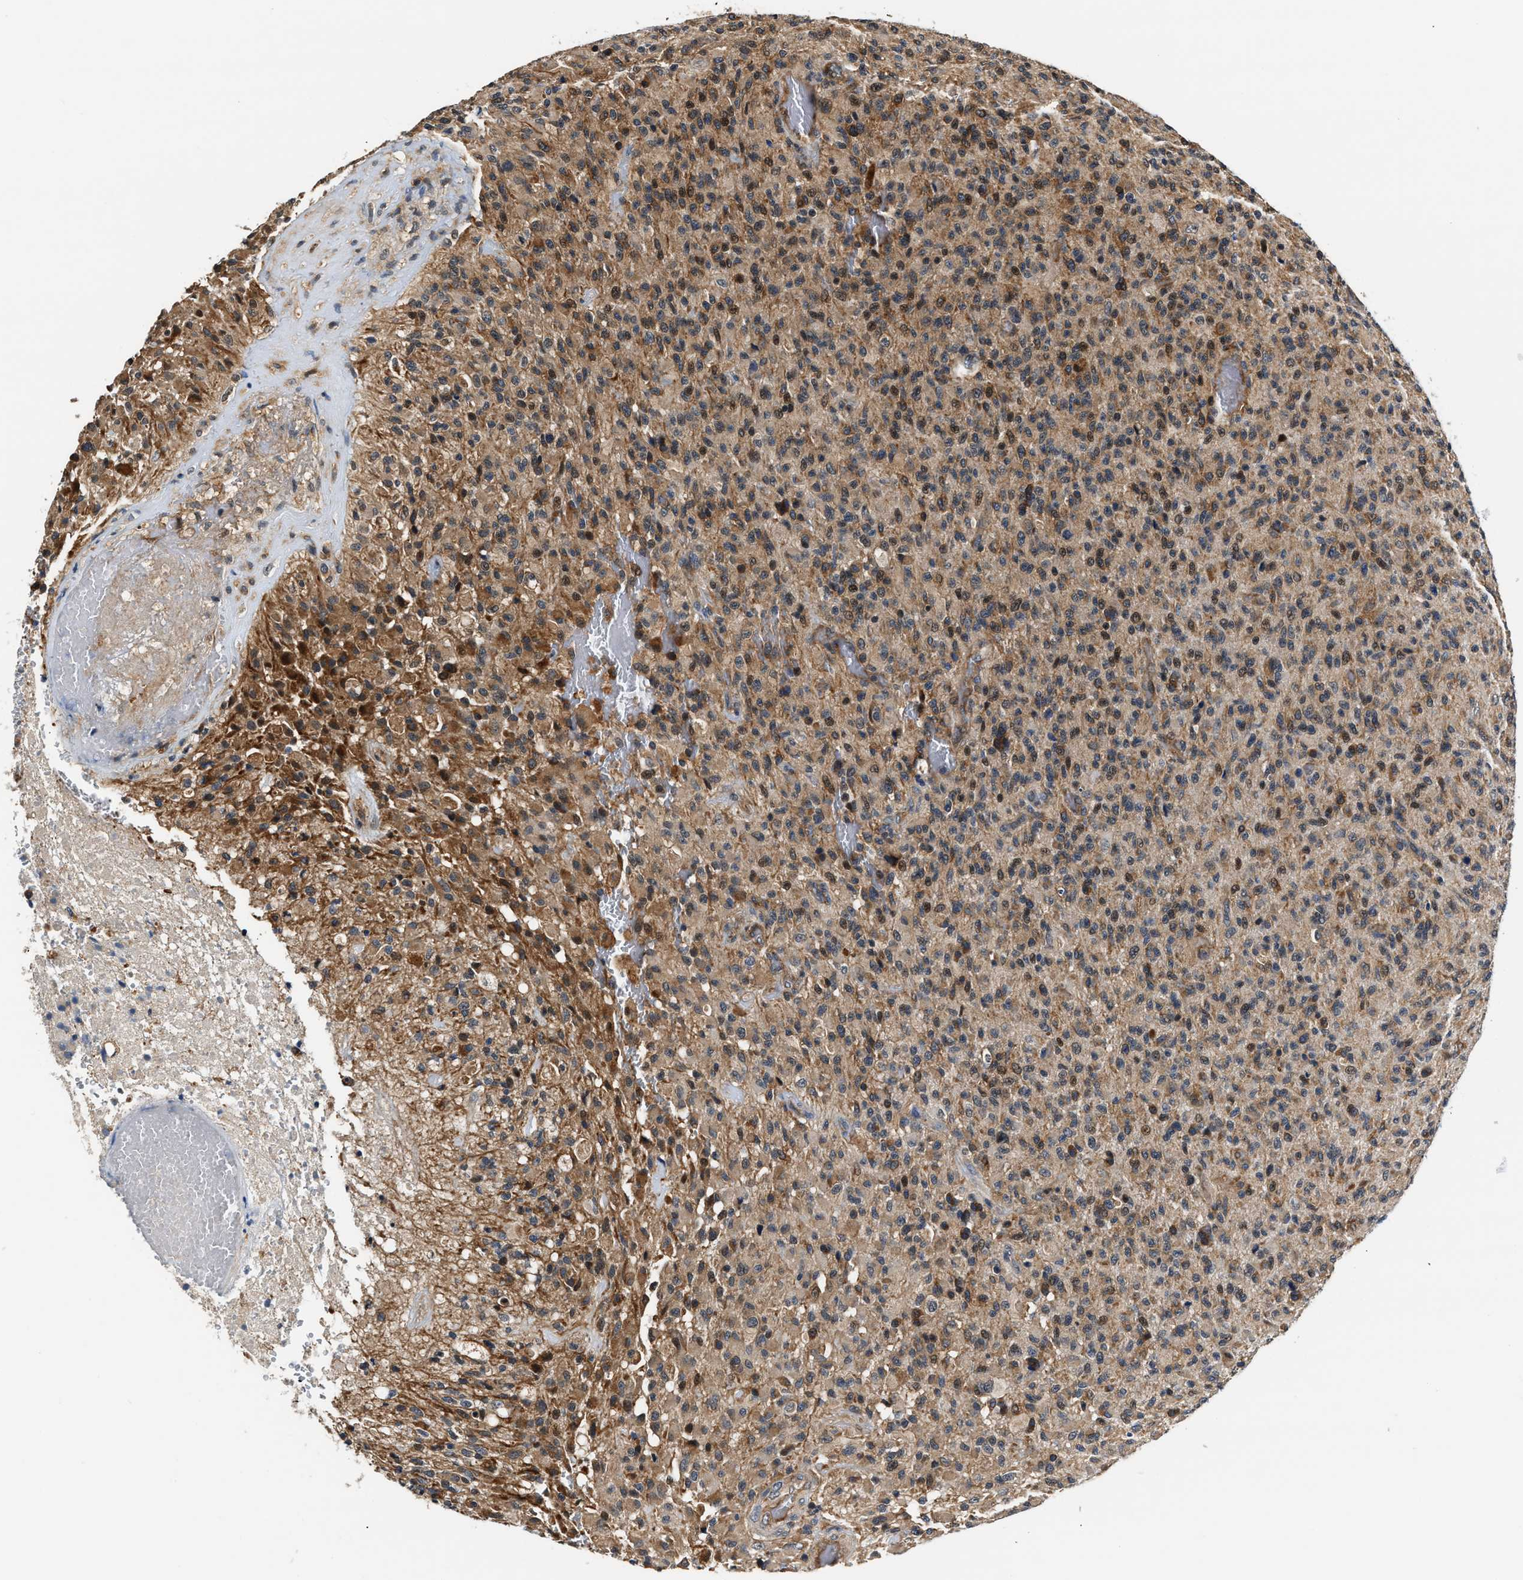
{"staining": {"intensity": "moderate", "quantity": "<25%", "location": "cytoplasmic/membranous,nuclear"}, "tissue": "glioma", "cell_type": "Tumor cells", "image_type": "cancer", "snomed": [{"axis": "morphology", "description": "Glioma, malignant, High grade"}, {"axis": "topography", "description": "Brain"}], "caption": "High-power microscopy captured an immunohistochemistry (IHC) image of malignant glioma (high-grade), revealing moderate cytoplasmic/membranous and nuclear expression in approximately <25% of tumor cells.", "gene": "TUT7", "patient": {"sex": "male", "age": 71}}